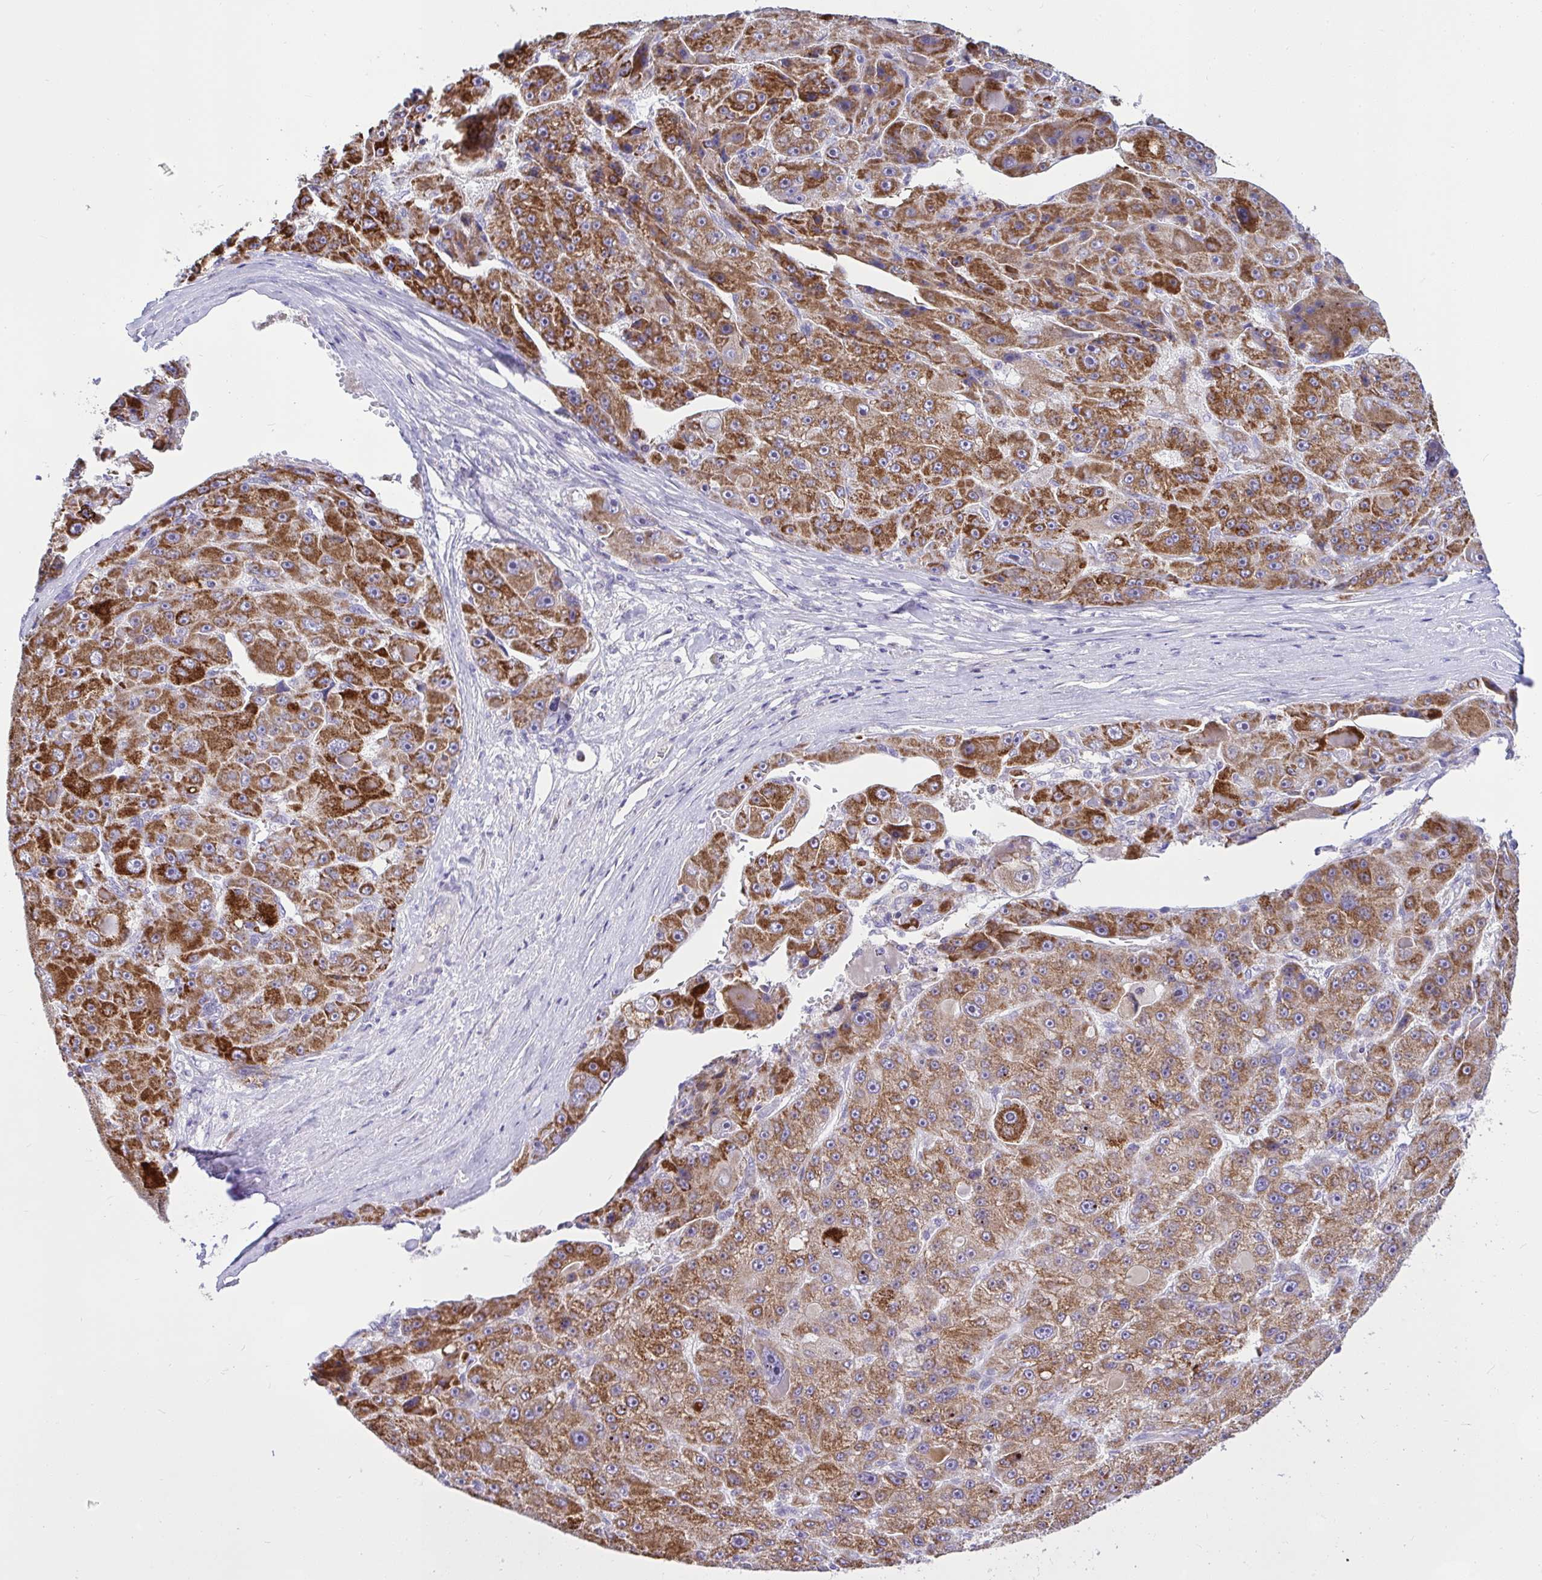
{"staining": {"intensity": "strong", "quantity": ">75%", "location": "cytoplasmic/membranous"}, "tissue": "liver cancer", "cell_type": "Tumor cells", "image_type": "cancer", "snomed": [{"axis": "morphology", "description": "Carcinoma, Hepatocellular, NOS"}, {"axis": "topography", "description": "Liver"}], "caption": "Tumor cells exhibit strong cytoplasmic/membranous staining in approximately >75% of cells in liver cancer (hepatocellular carcinoma).", "gene": "CEP63", "patient": {"sex": "male", "age": 76}}